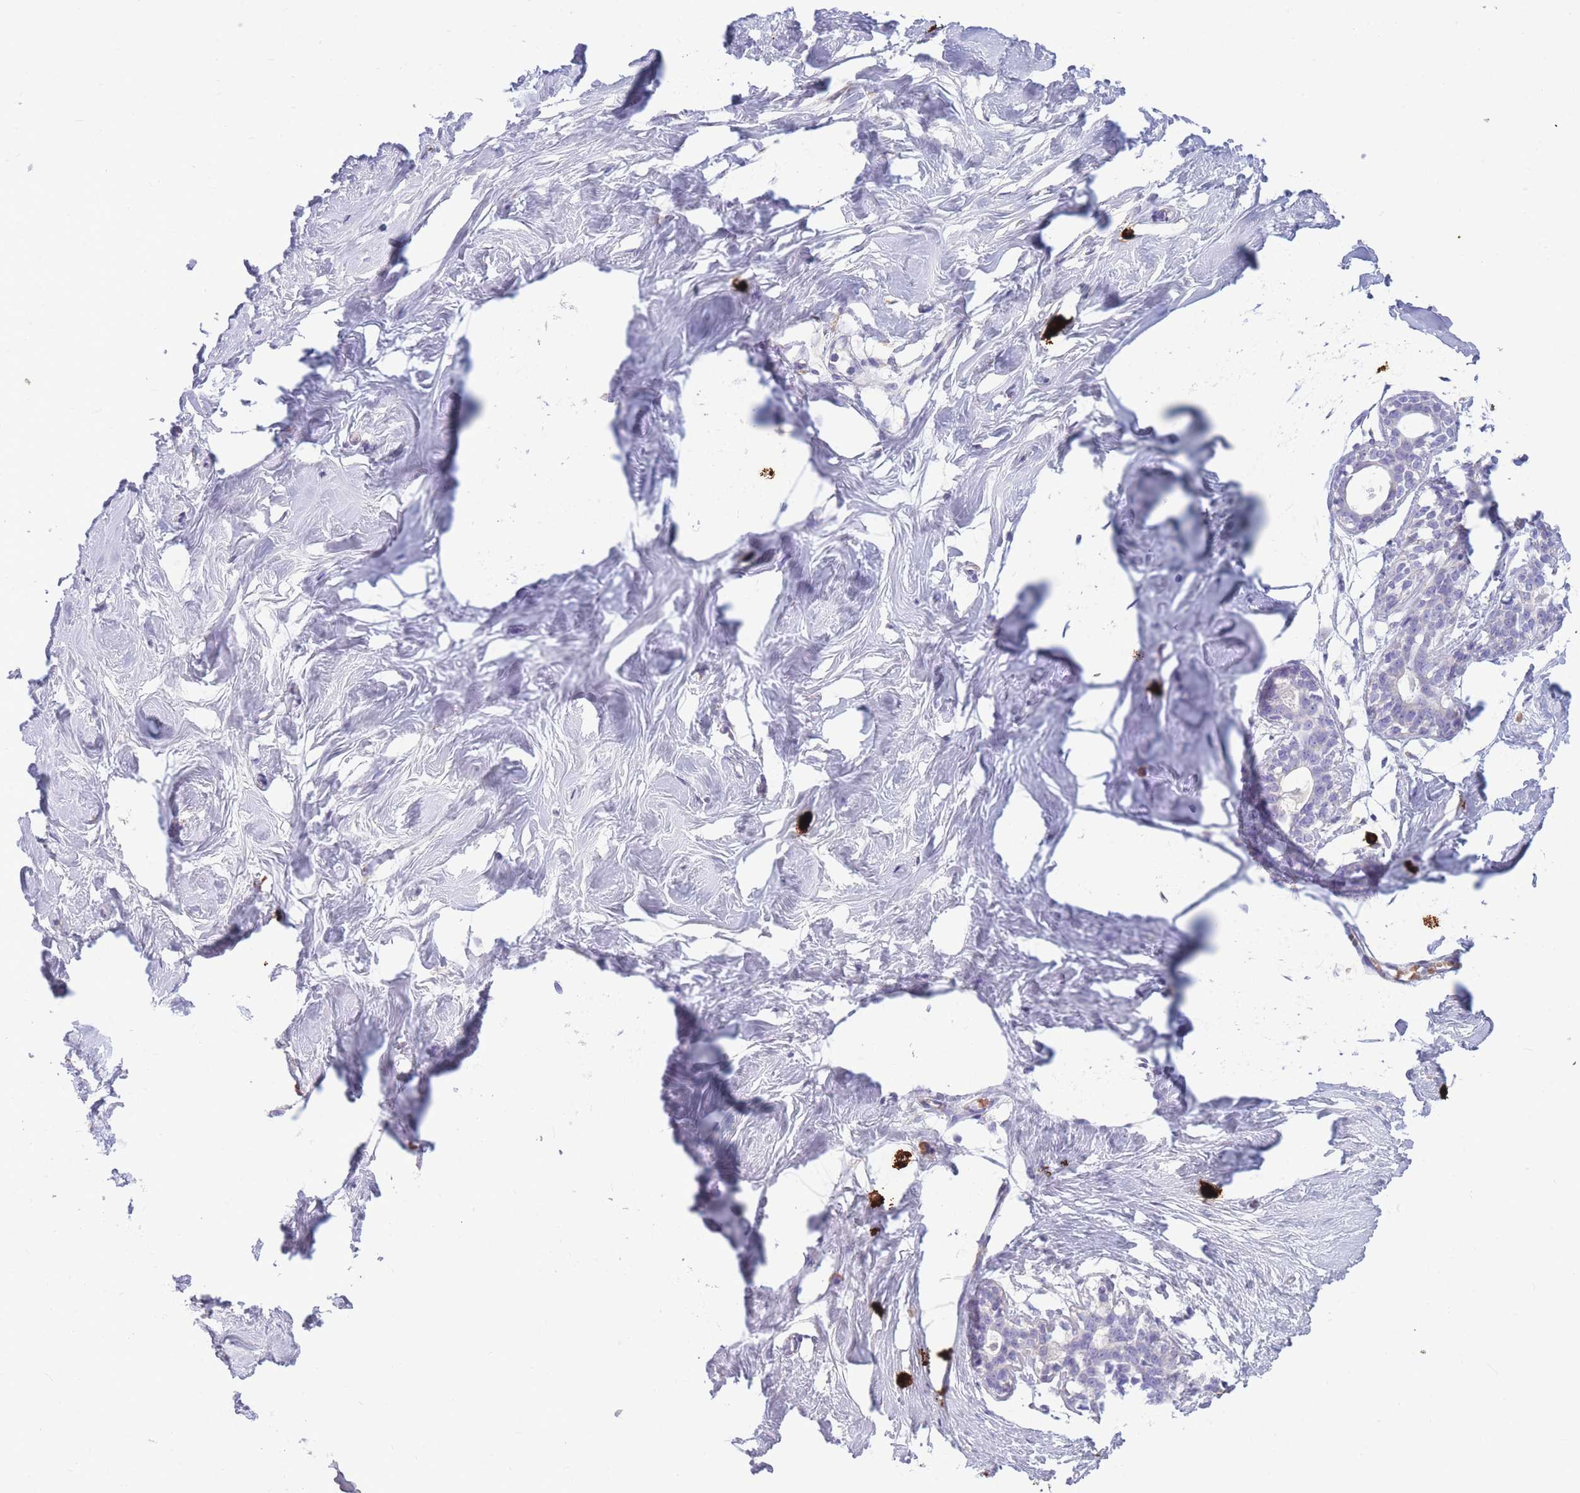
{"staining": {"intensity": "negative", "quantity": "none", "location": "none"}, "tissue": "breast", "cell_type": "Adipocytes", "image_type": "normal", "snomed": [{"axis": "morphology", "description": "Normal tissue, NOS"}, {"axis": "morphology", "description": "Adenoma, NOS"}, {"axis": "topography", "description": "Breast"}], "caption": "DAB (3,3'-diaminobenzidine) immunohistochemical staining of unremarkable human breast demonstrates no significant expression in adipocytes. (DAB IHC with hematoxylin counter stain).", "gene": "TPSAB1", "patient": {"sex": "female", "age": 23}}